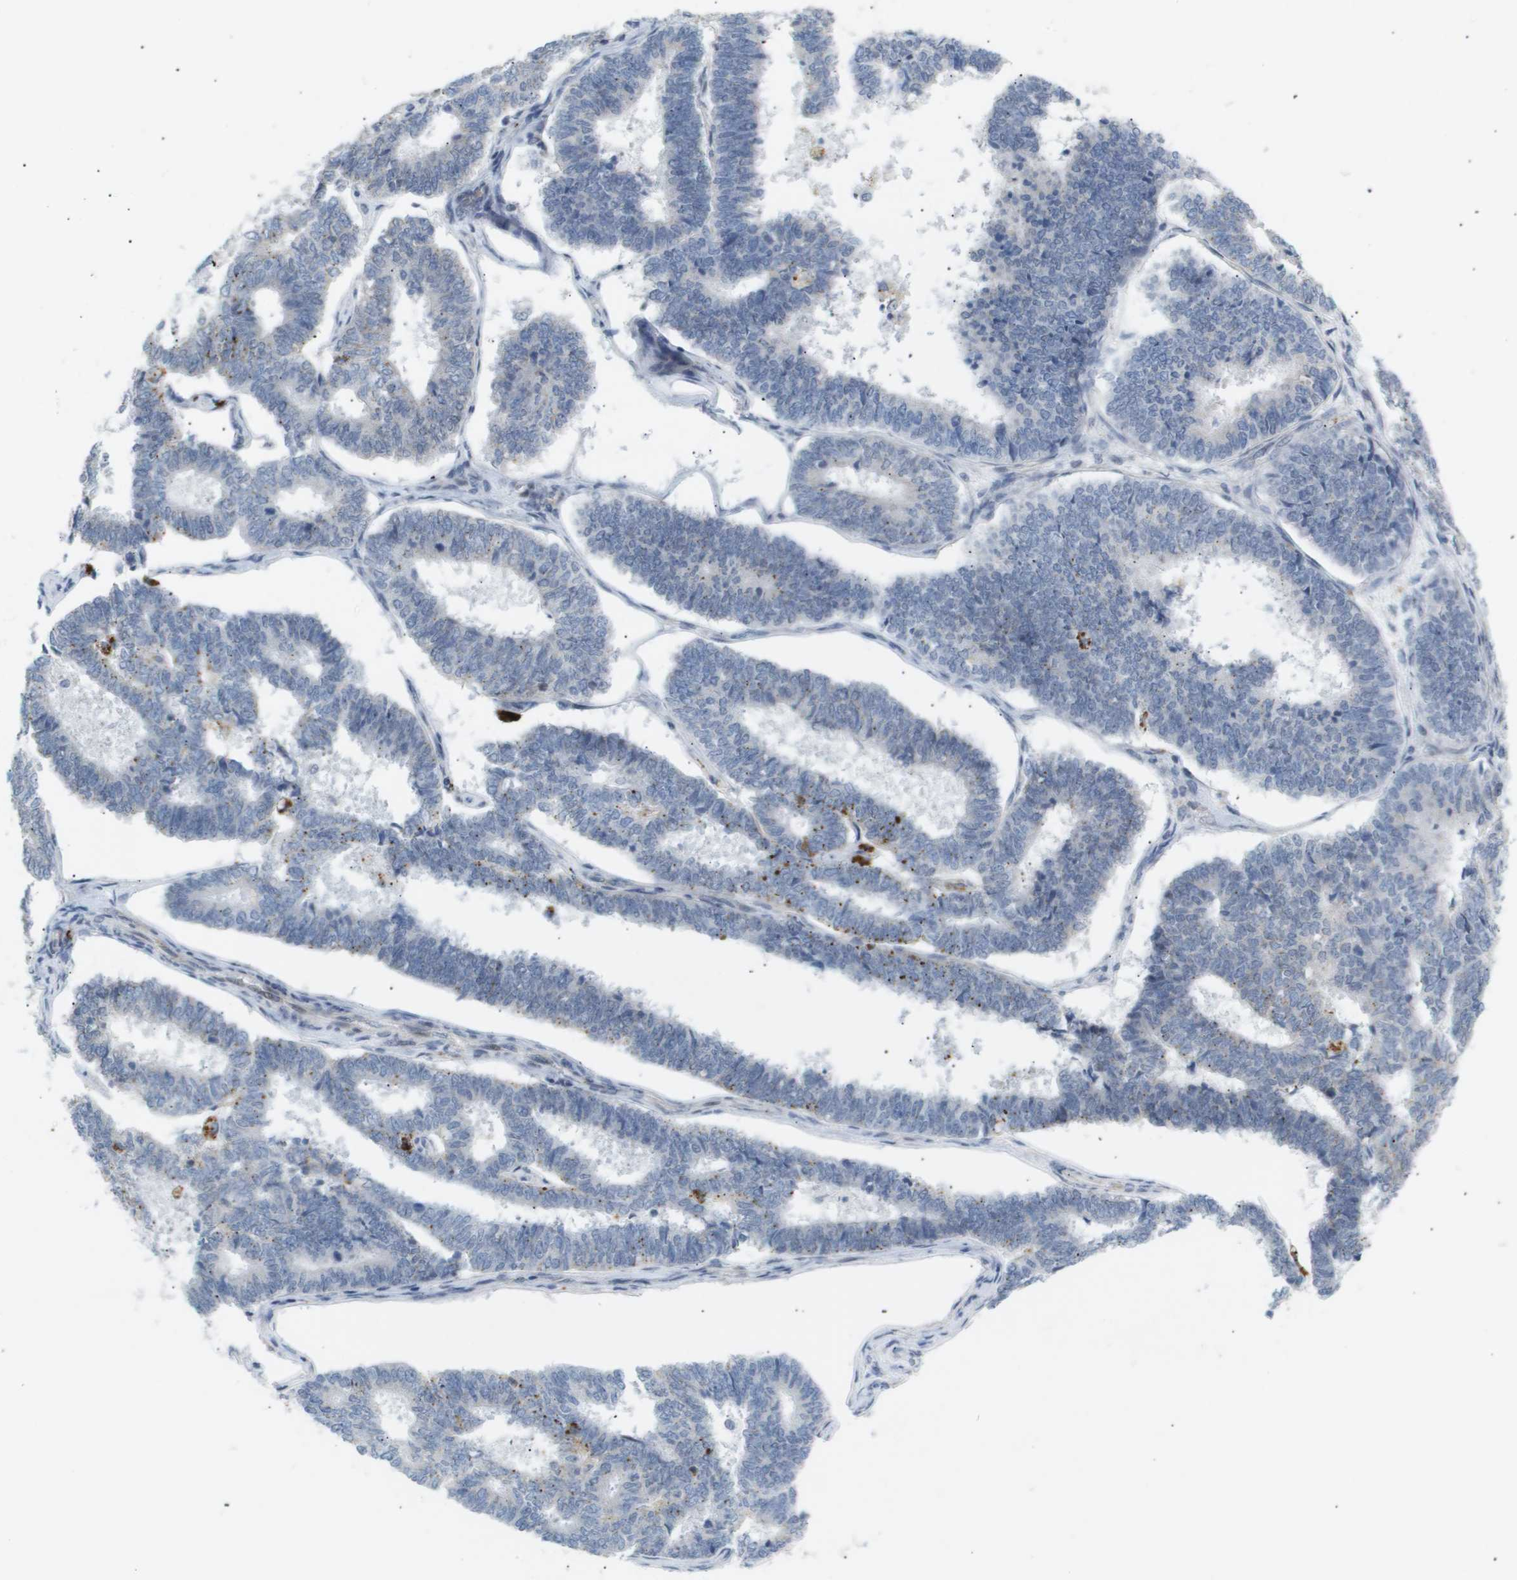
{"staining": {"intensity": "negative", "quantity": "none", "location": "none"}, "tissue": "endometrial cancer", "cell_type": "Tumor cells", "image_type": "cancer", "snomed": [{"axis": "morphology", "description": "Adenocarcinoma, NOS"}, {"axis": "topography", "description": "Endometrium"}], "caption": "This is a micrograph of immunohistochemistry staining of adenocarcinoma (endometrial), which shows no staining in tumor cells.", "gene": "PPARD", "patient": {"sex": "female", "age": 70}}